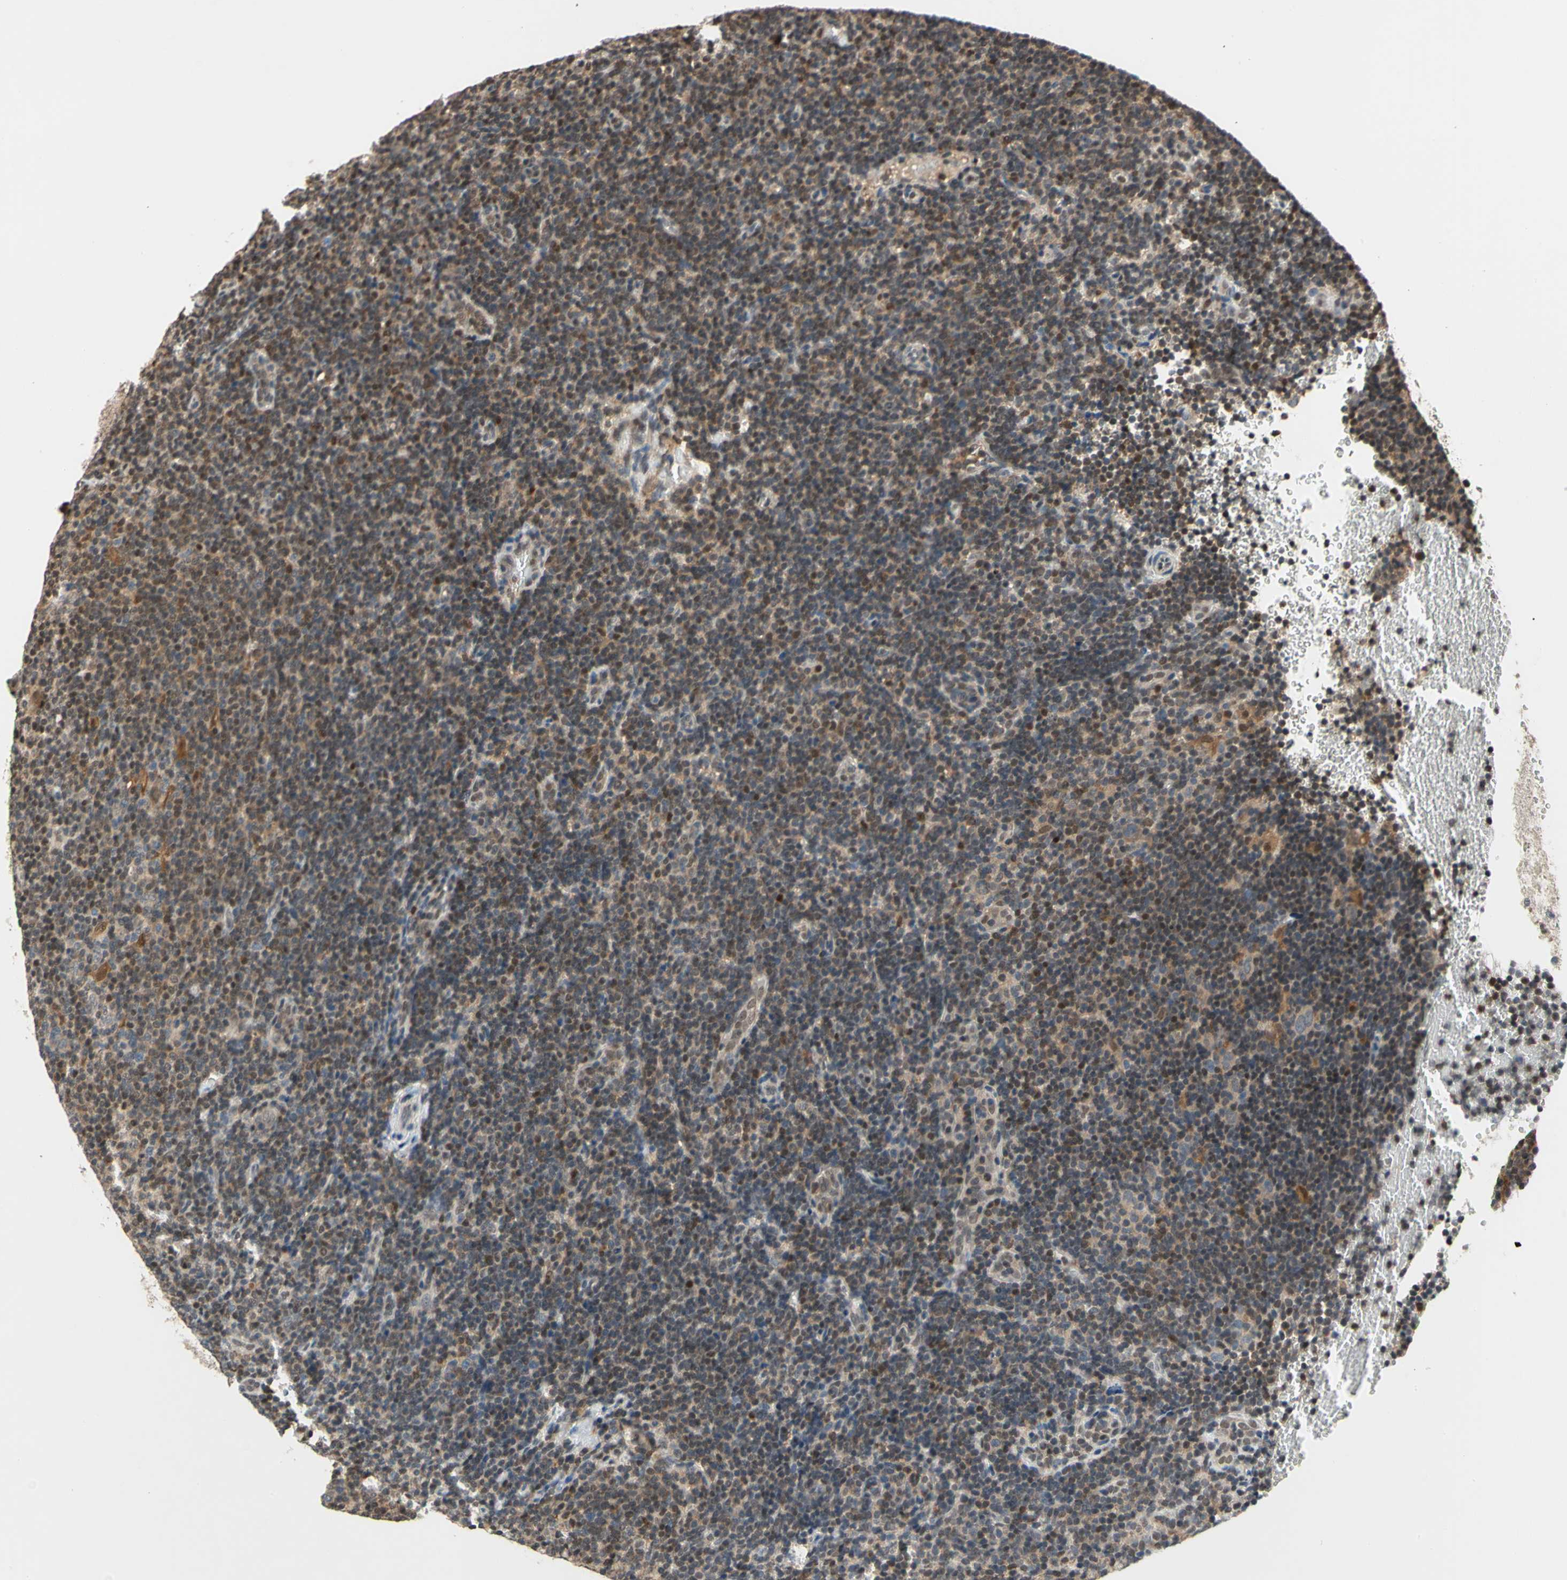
{"staining": {"intensity": "weak", "quantity": ">75%", "location": "cytoplasmic/membranous"}, "tissue": "lymphoma", "cell_type": "Tumor cells", "image_type": "cancer", "snomed": [{"axis": "morphology", "description": "Hodgkin's disease, NOS"}, {"axis": "topography", "description": "Lymph node"}], "caption": "Tumor cells exhibit low levels of weak cytoplasmic/membranous staining in approximately >75% of cells in Hodgkin's disease. The staining was performed using DAB, with brown indicating positive protein expression. Nuclei are stained blue with hematoxylin.", "gene": "GSR", "patient": {"sex": "female", "age": 57}}